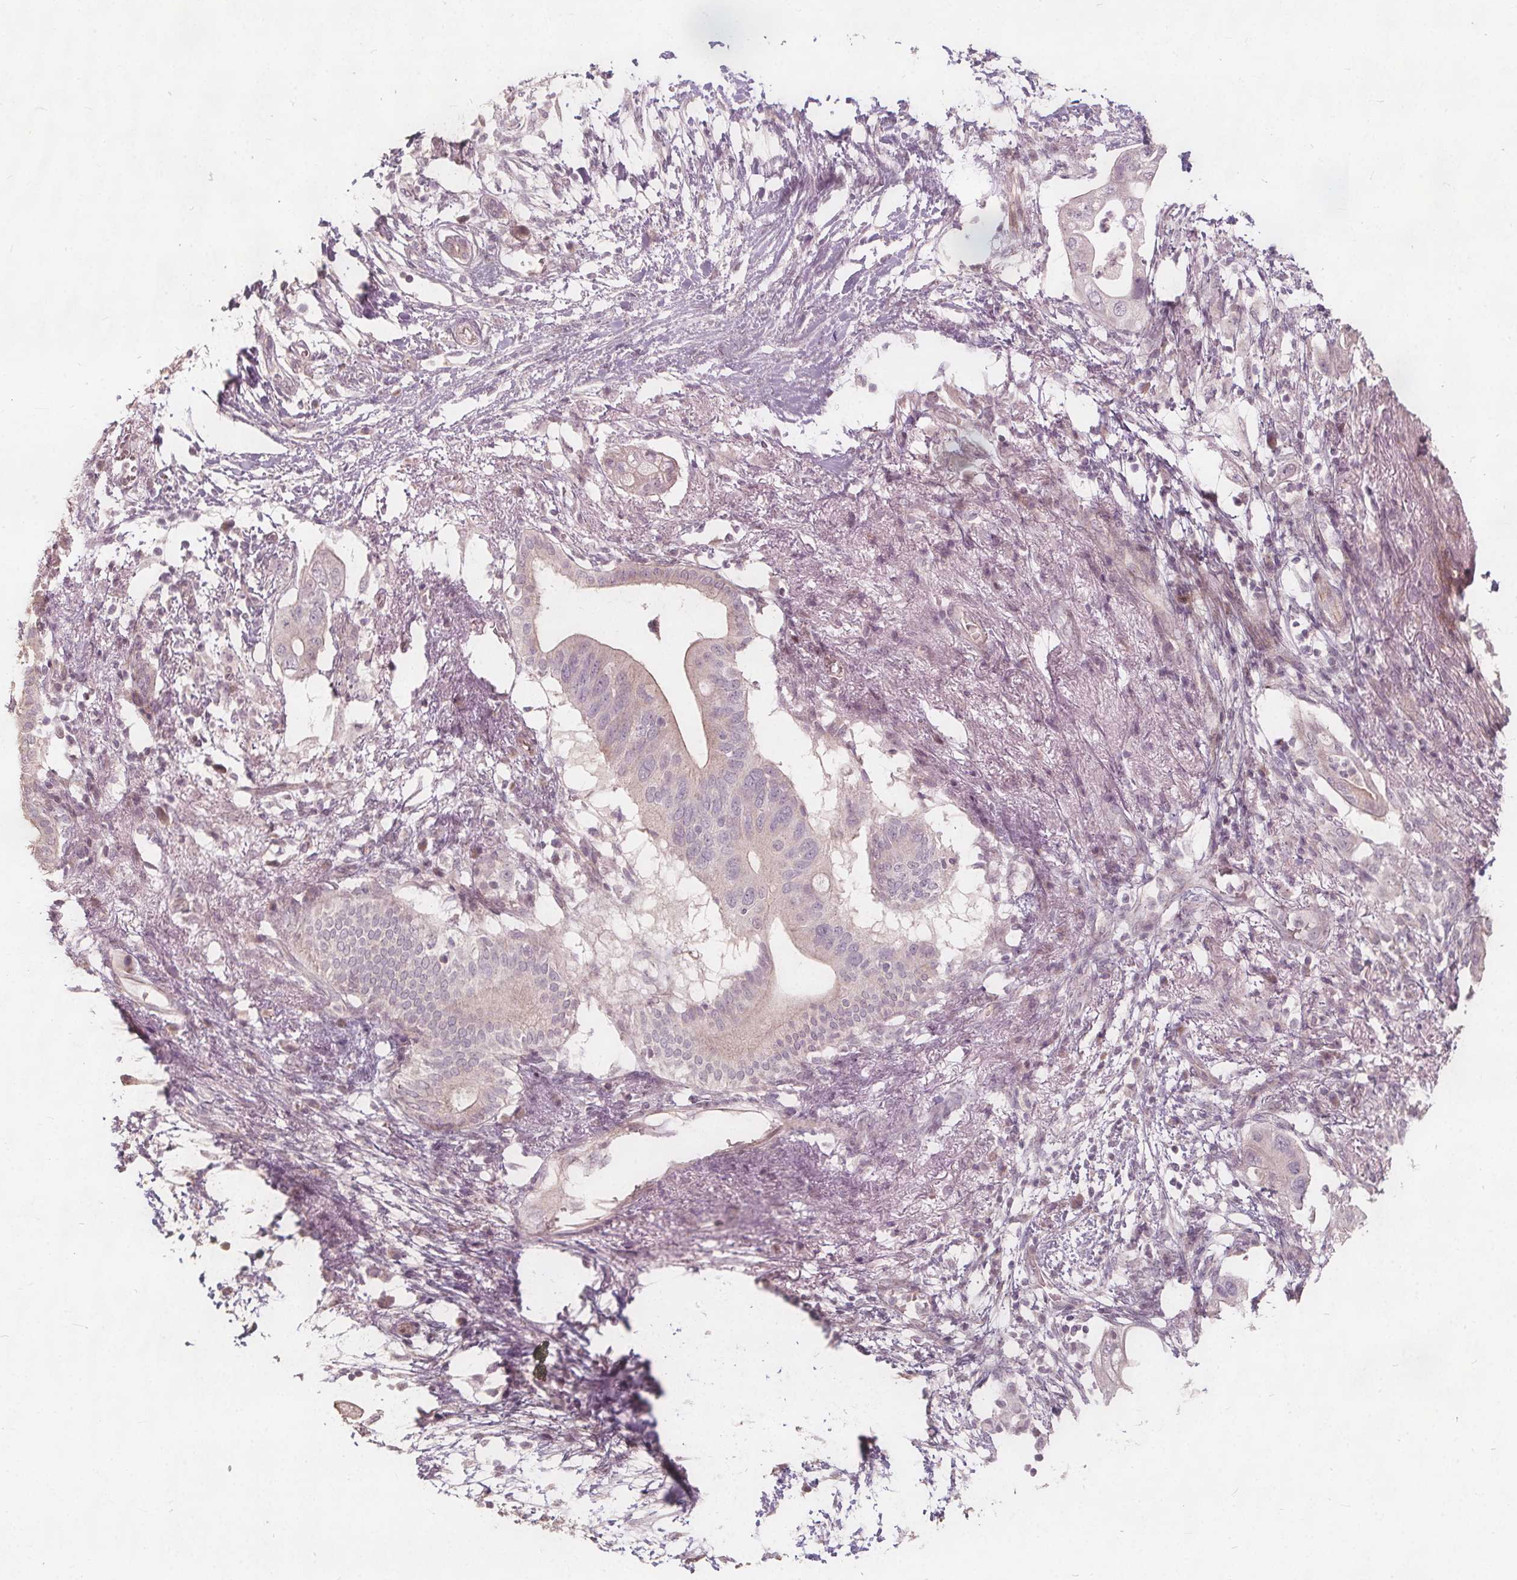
{"staining": {"intensity": "negative", "quantity": "none", "location": "none"}, "tissue": "pancreatic cancer", "cell_type": "Tumor cells", "image_type": "cancer", "snomed": [{"axis": "morphology", "description": "Adenocarcinoma, NOS"}, {"axis": "topography", "description": "Pancreas"}], "caption": "This is a histopathology image of immunohistochemistry staining of pancreatic adenocarcinoma, which shows no positivity in tumor cells.", "gene": "PTPRT", "patient": {"sex": "female", "age": 72}}